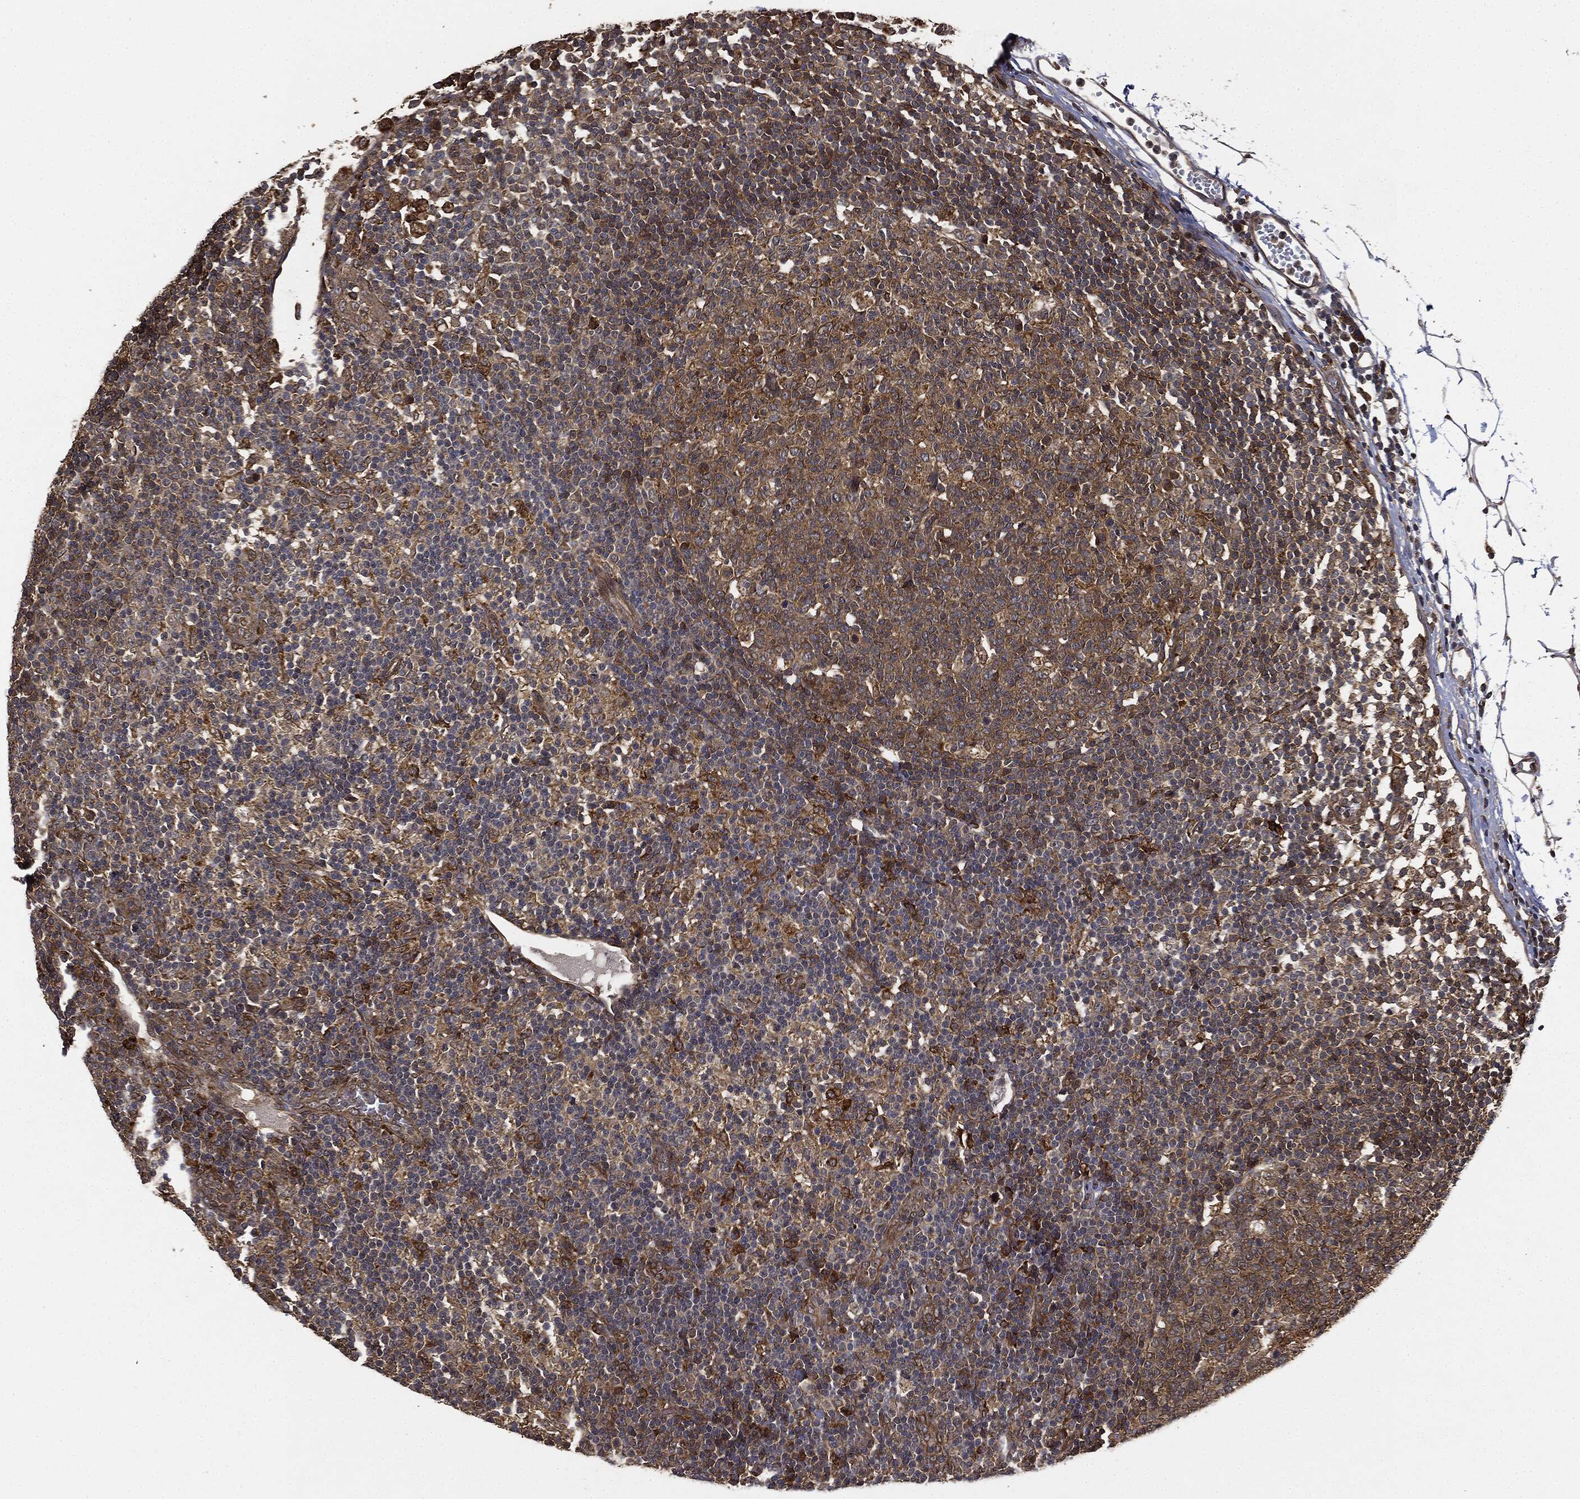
{"staining": {"intensity": "moderate", "quantity": "<25%", "location": "cytoplasmic/membranous"}, "tissue": "lymph node", "cell_type": "Germinal center cells", "image_type": "normal", "snomed": [{"axis": "morphology", "description": "Normal tissue, NOS"}, {"axis": "topography", "description": "Lymph node"}, {"axis": "topography", "description": "Salivary gland"}], "caption": "Benign lymph node displays moderate cytoplasmic/membranous expression in about <25% of germinal center cells.", "gene": "MIER2", "patient": {"sex": "male", "age": 83}}